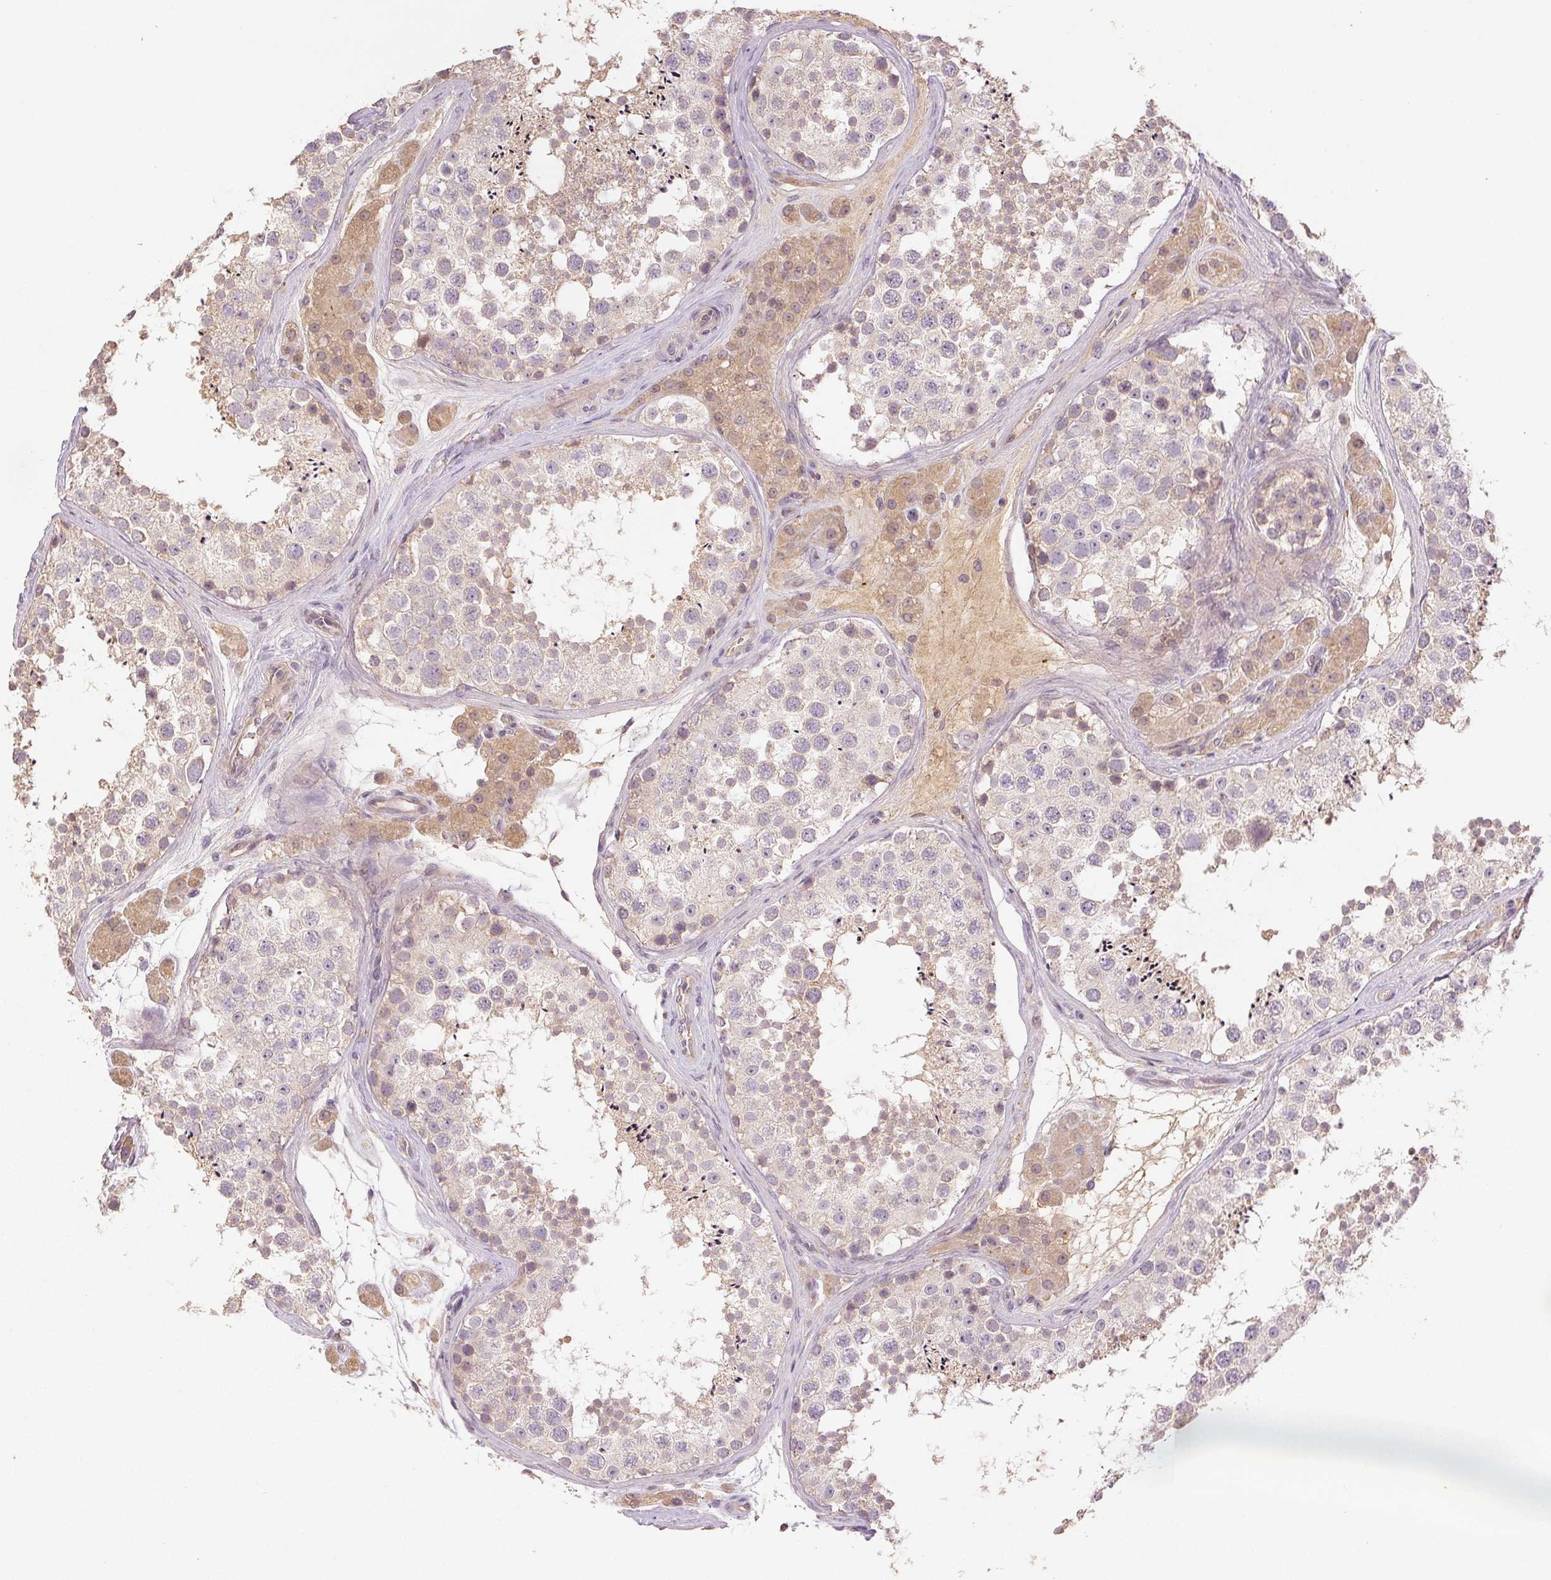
{"staining": {"intensity": "weak", "quantity": "25%-75%", "location": "cytoplasmic/membranous"}, "tissue": "testis", "cell_type": "Cells in seminiferous ducts", "image_type": "normal", "snomed": [{"axis": "morphology", "description": "Normal tissue, NOS"}, {"axis": "topography", "description": "Testis"}], "caption": "Immunohistochemical staining of normal human testis displays weak cytoplasmic/membranous protein positivity in approximately 25%-75% of cells in seminiferous ducts.", "gene": "YIF1B", "patient": {"sex": "male", "age": 41}}